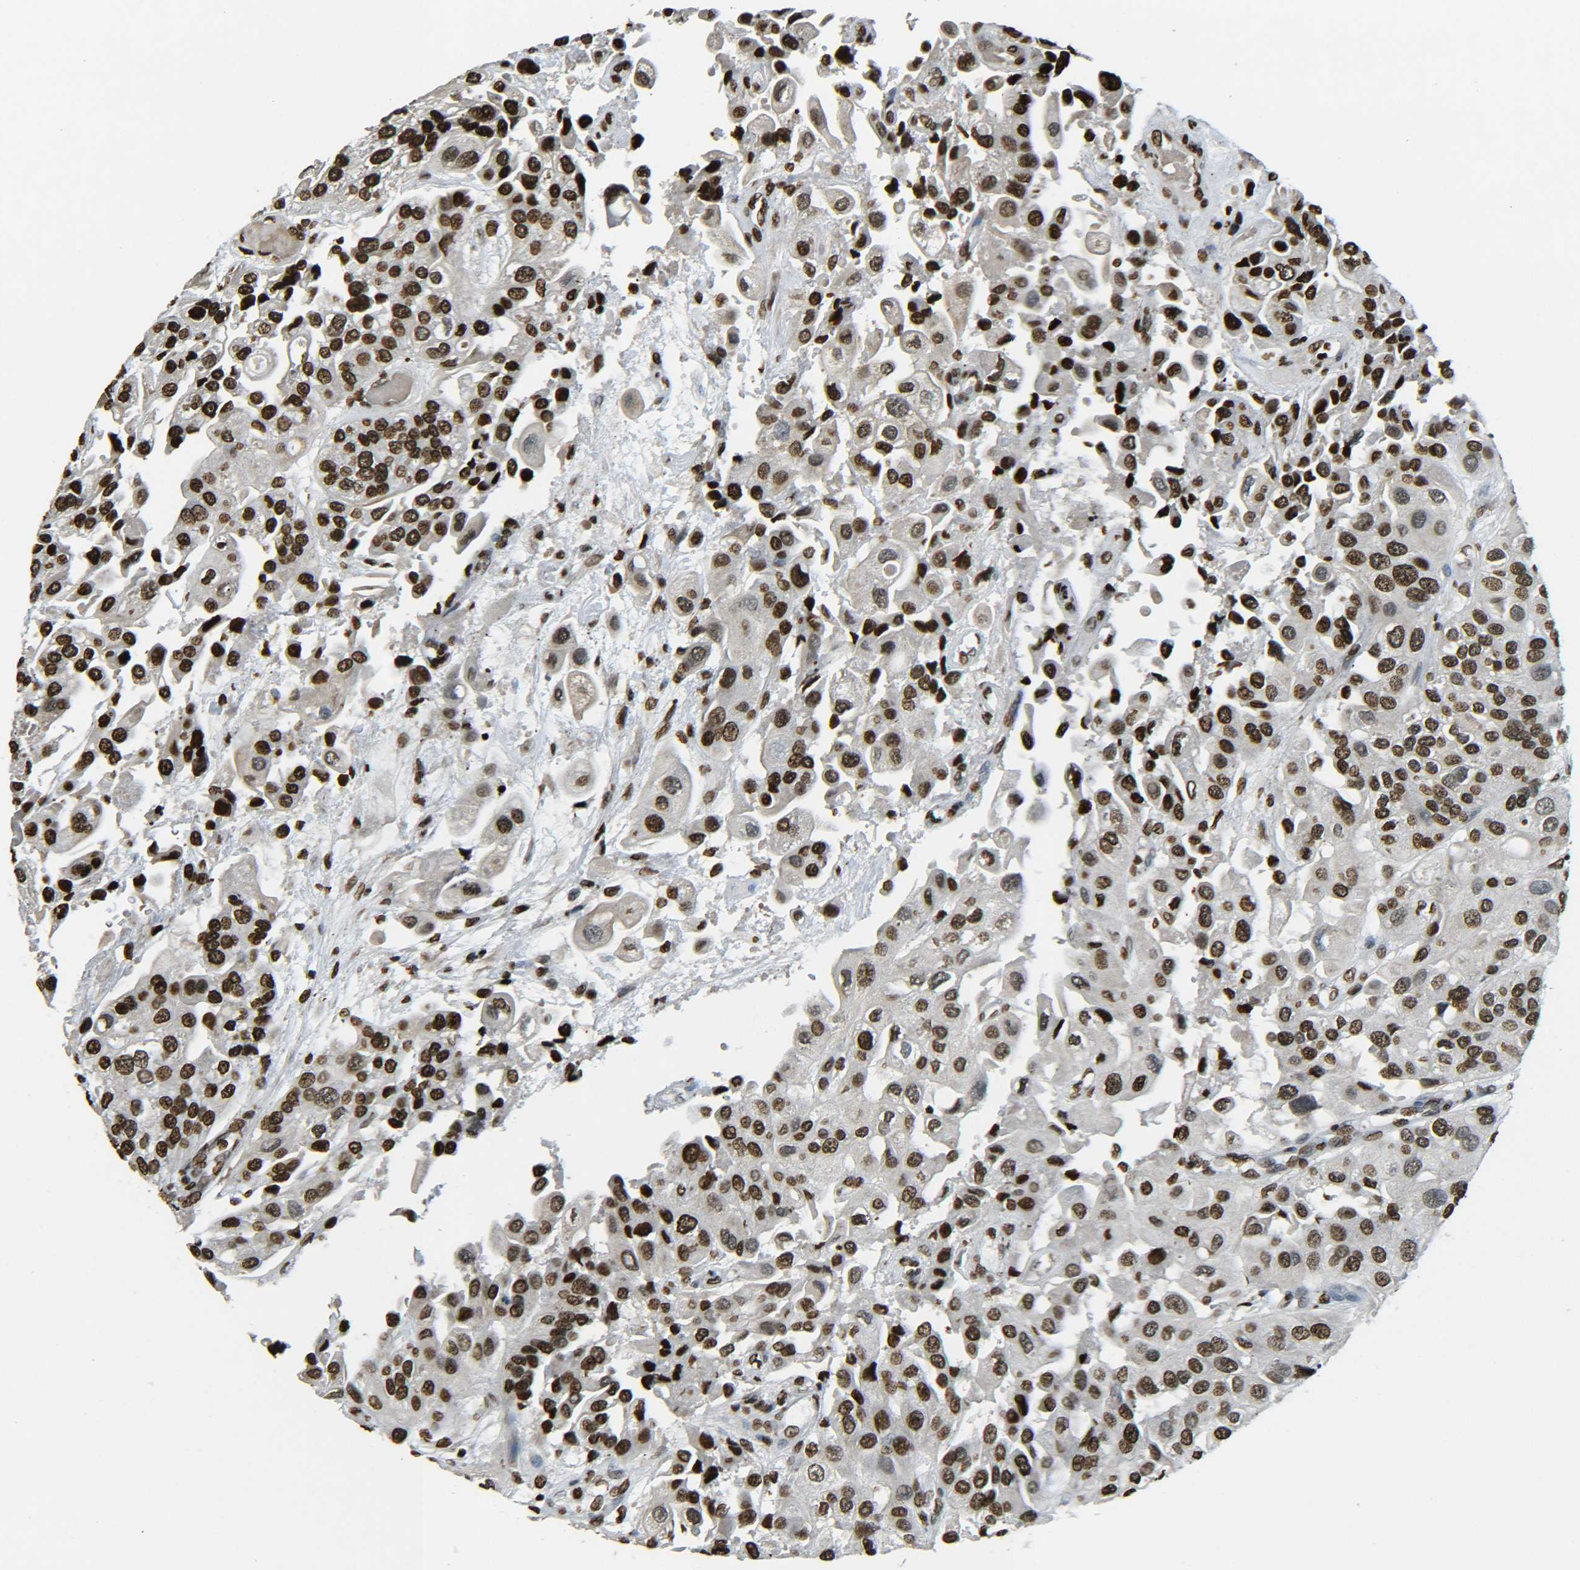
{"staining": {"intensity": "strong", "quantity": ">75%", "location": "nuclear"}, "tissue": "urothelial cancer", "cell_type": "Tumor cells", "image_type": "cancer", "snomed": [{"axis": "morphology", "description": "Urothelial carcinoma, High grade"}, {"axis": "topography", "description": "Urinary bladder"}], "caption": "Protein analysis of urothelial cancer tissue shows strong nuclear staining in about >75% of tumor cells. The protein of interest is shown in brown color, while the nuclei are stained blue.", "gene": "H4C16", "patient": {"sex": "female", "age": 64}}